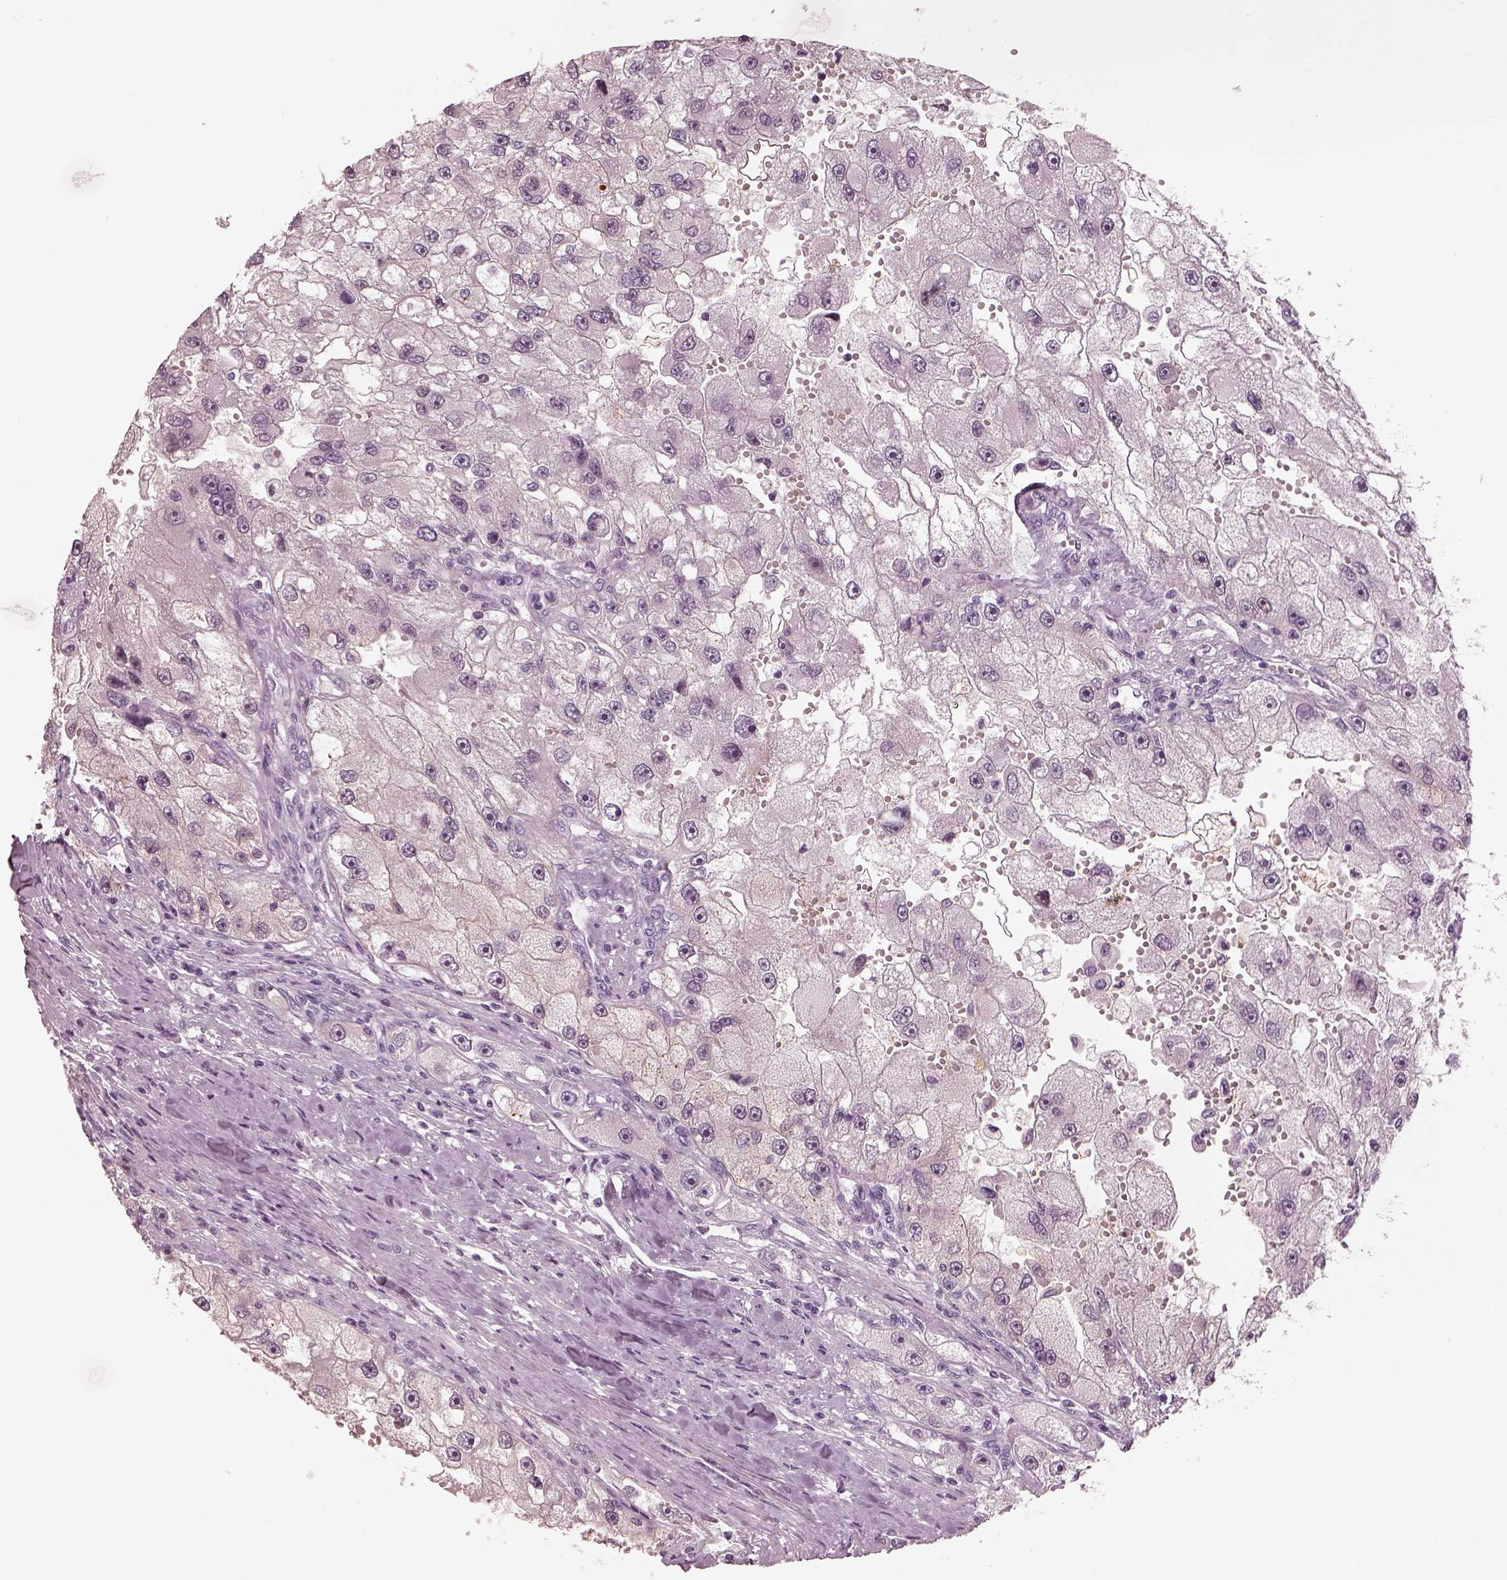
{"staining": {"intensity": "negative", "quantity": "none", "location": "none"}, "tissue": "renal cancer", "cell_type": "Tumor cells", "image_type": "cancer", "snomed": [{"axis": "morphology", "description": "Adenocarcinoma, NOS"}, {"axis": "topography", "description": "Kidney"}], "caption": "Immunohistochemistry (IHC) of renal cancer reveals no expression in tumor cells.", "gene": "CSH1", "patient": {"sex": "male", "age": 63}}